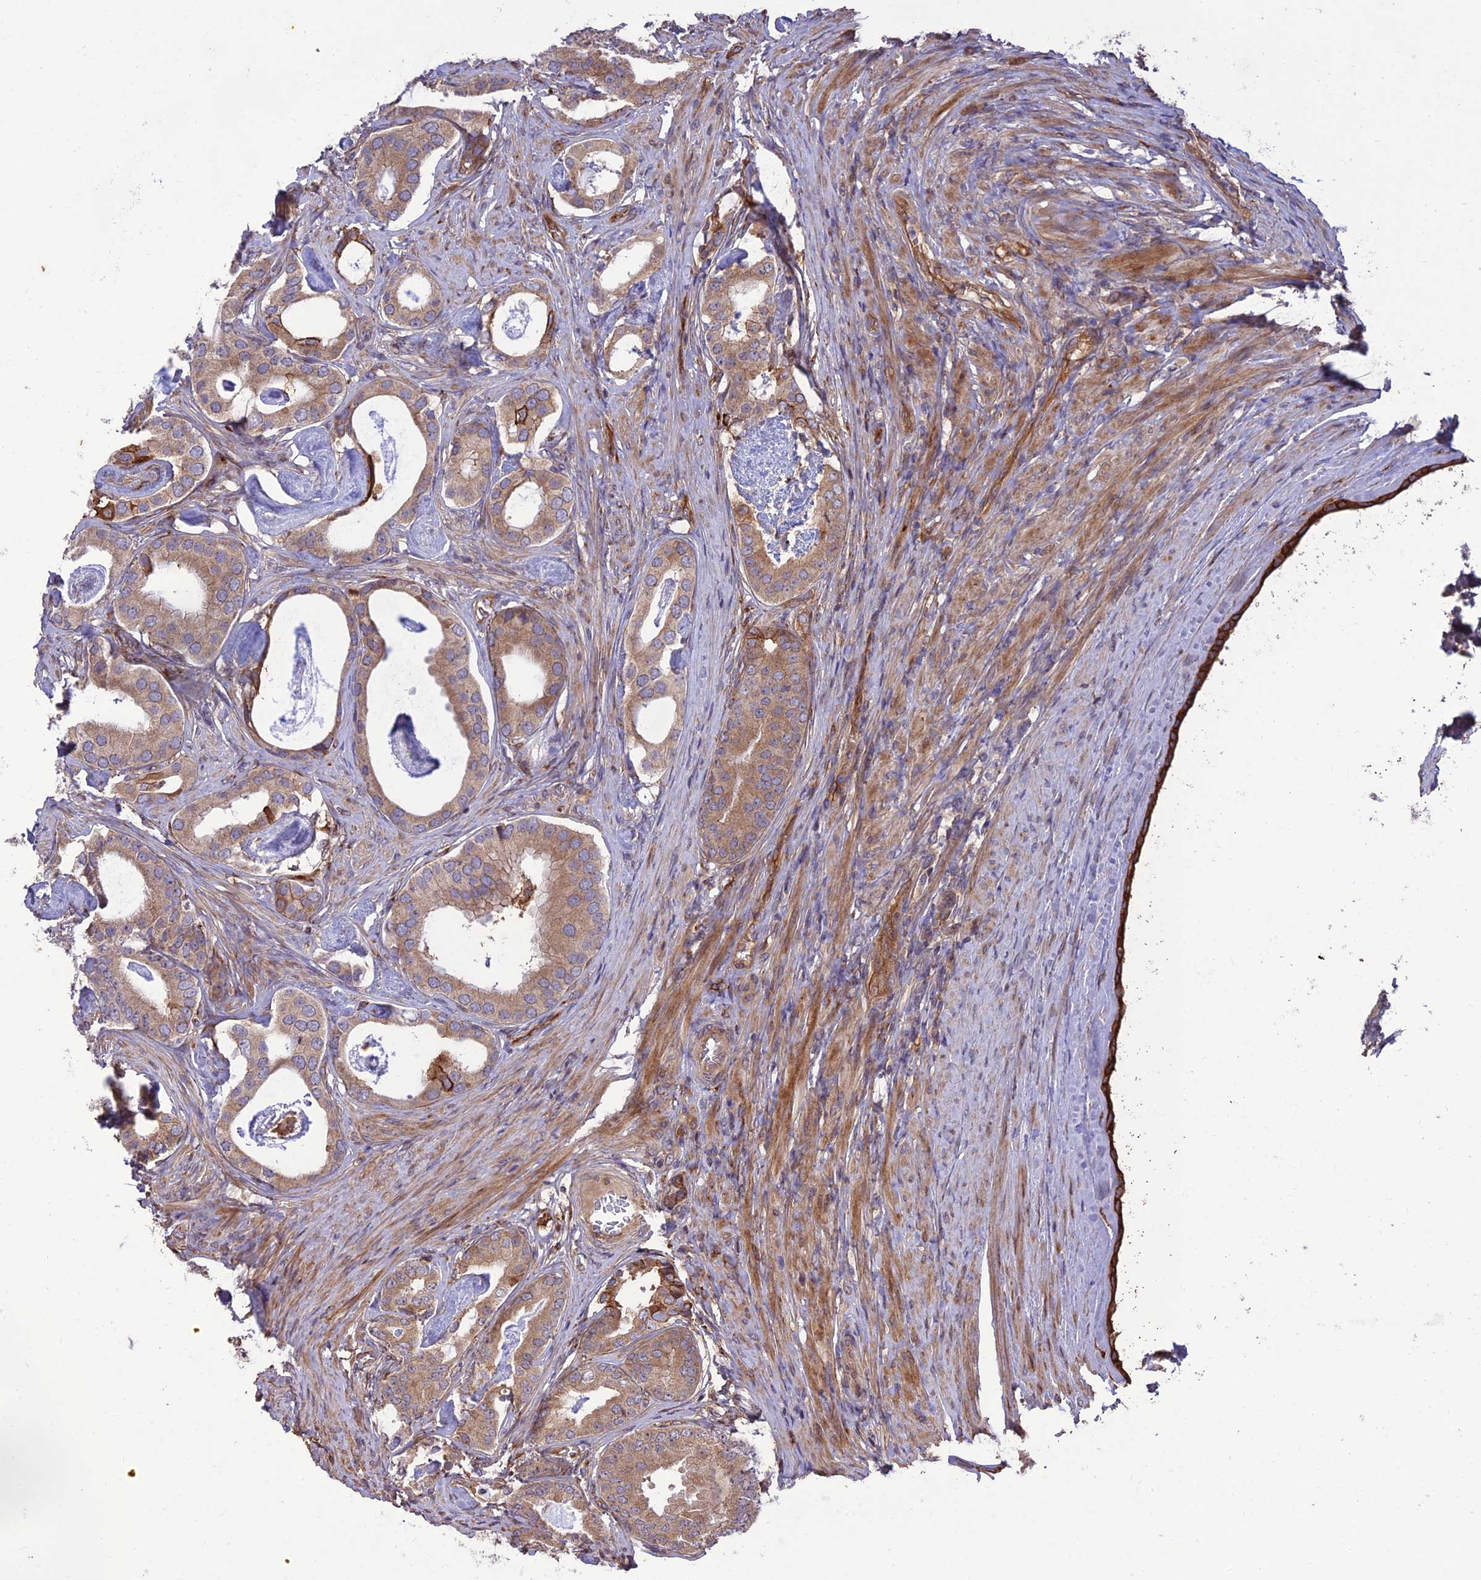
{"staining": {"intensity": "moderate", "quantity": "25%-75%", "location": "cytoplasmic/membranous"}, "tissue": "prostate cancer", "cell_type": "Tumor cells", "image_type": "cancer", "snomed": [{"axis": "morphology", "description": "Adenocarcinoma, Low grade"}, {"axis": "topography", "description": "Prostate"}], "caption": "Prostate cancer (adenocarcinoma (low-grade)) stained for a protein displays moderate cytoplasmic/membranous positivity in tumor cells. (IHC, brightfield microscopy, high magnification).", "gene": "CRTAP", "patient": {"sex": "male", "age": 71}}